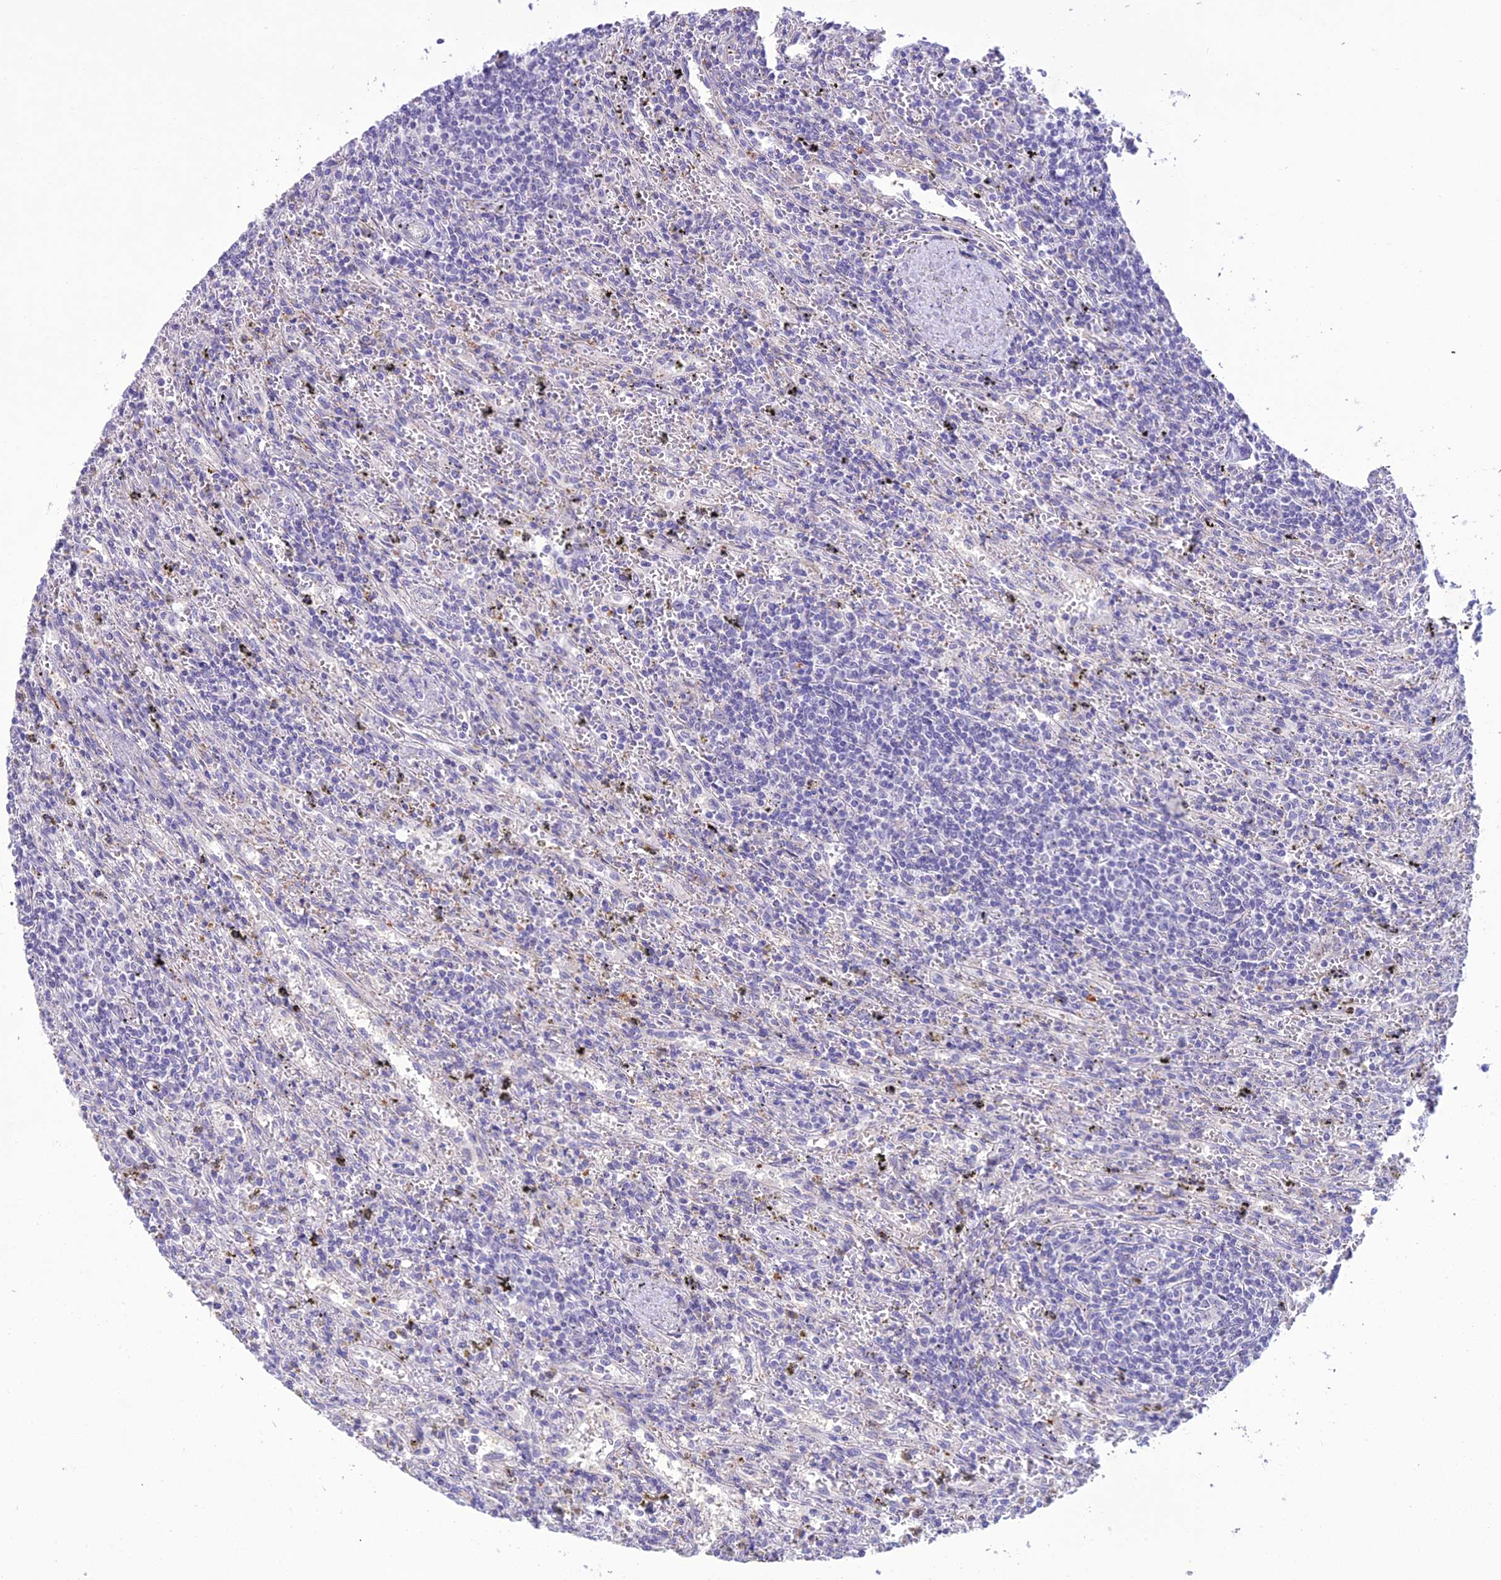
{"staining": {"intensity": "negative", "quantity": "none", "location": "none"}, "tissue": "lymphoma", "cell_type": "Tumor cells", "image_type": "cancer", "snomed": [{"axis": "morphology", "description": "Malignant lymphoma, non-Hodgkin's type, Low grade"}, {"axis": "topography", "description": "Spleen"}], "caption": "A histopathology image of low-grade malignant lymphoma, non-Hodgkin's type stained for a protein shows no brown staining in tumor cells. (Stains: DAB immunohistochemistry with hematoxylin counter stain, Microscopy: brightfield microscopy at high magnification).", "gene": "SCRT1", "patient": {"sex": "male", "age": 76}}